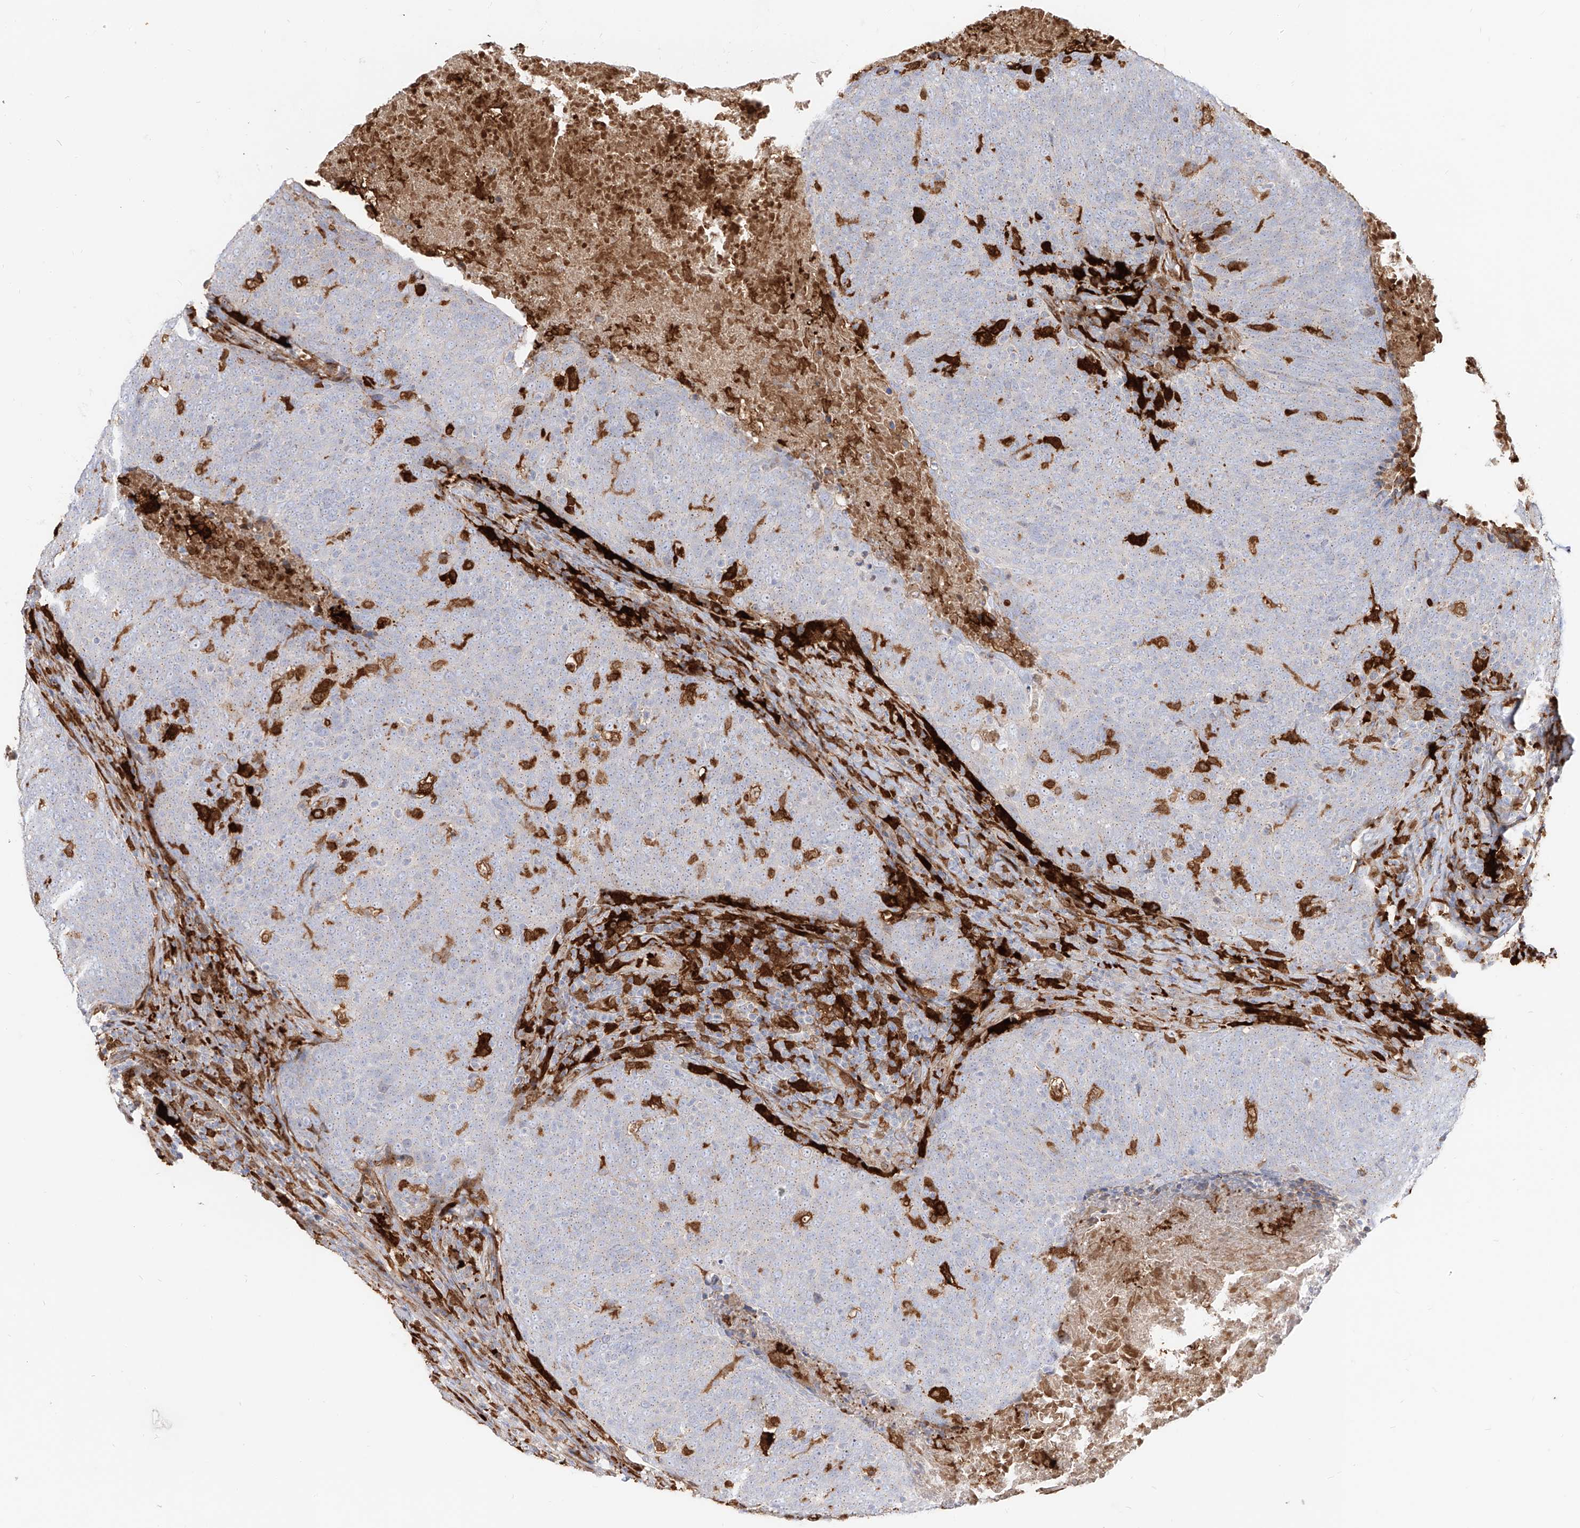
{"staining": {"intensity": "moderate", "quantity": "<25%", "location": "cytoplasmic/membranous"}, "tissue": "head and neck cancer", "cell_type": "Tumor cells", "image_type": "cancer", "snomed": [{"axis": "morphology", "description": "Squamous cell carcinoma, NOS"}, {"axis": "morphology", "description": "Squamous cell carcinoma, metastatic, NOS"}, {"axis": "topography", "description": "Lymph node"}, {"axis": "topography", "description": "Head-Neck"}], "caption": "A brown stain highlights moderate cytoplasmic/membranous positivity of a protein in head and neck cancer tumor cells.", "gene": "KYNU", "patient": {"sex": "male", "age": 62}}